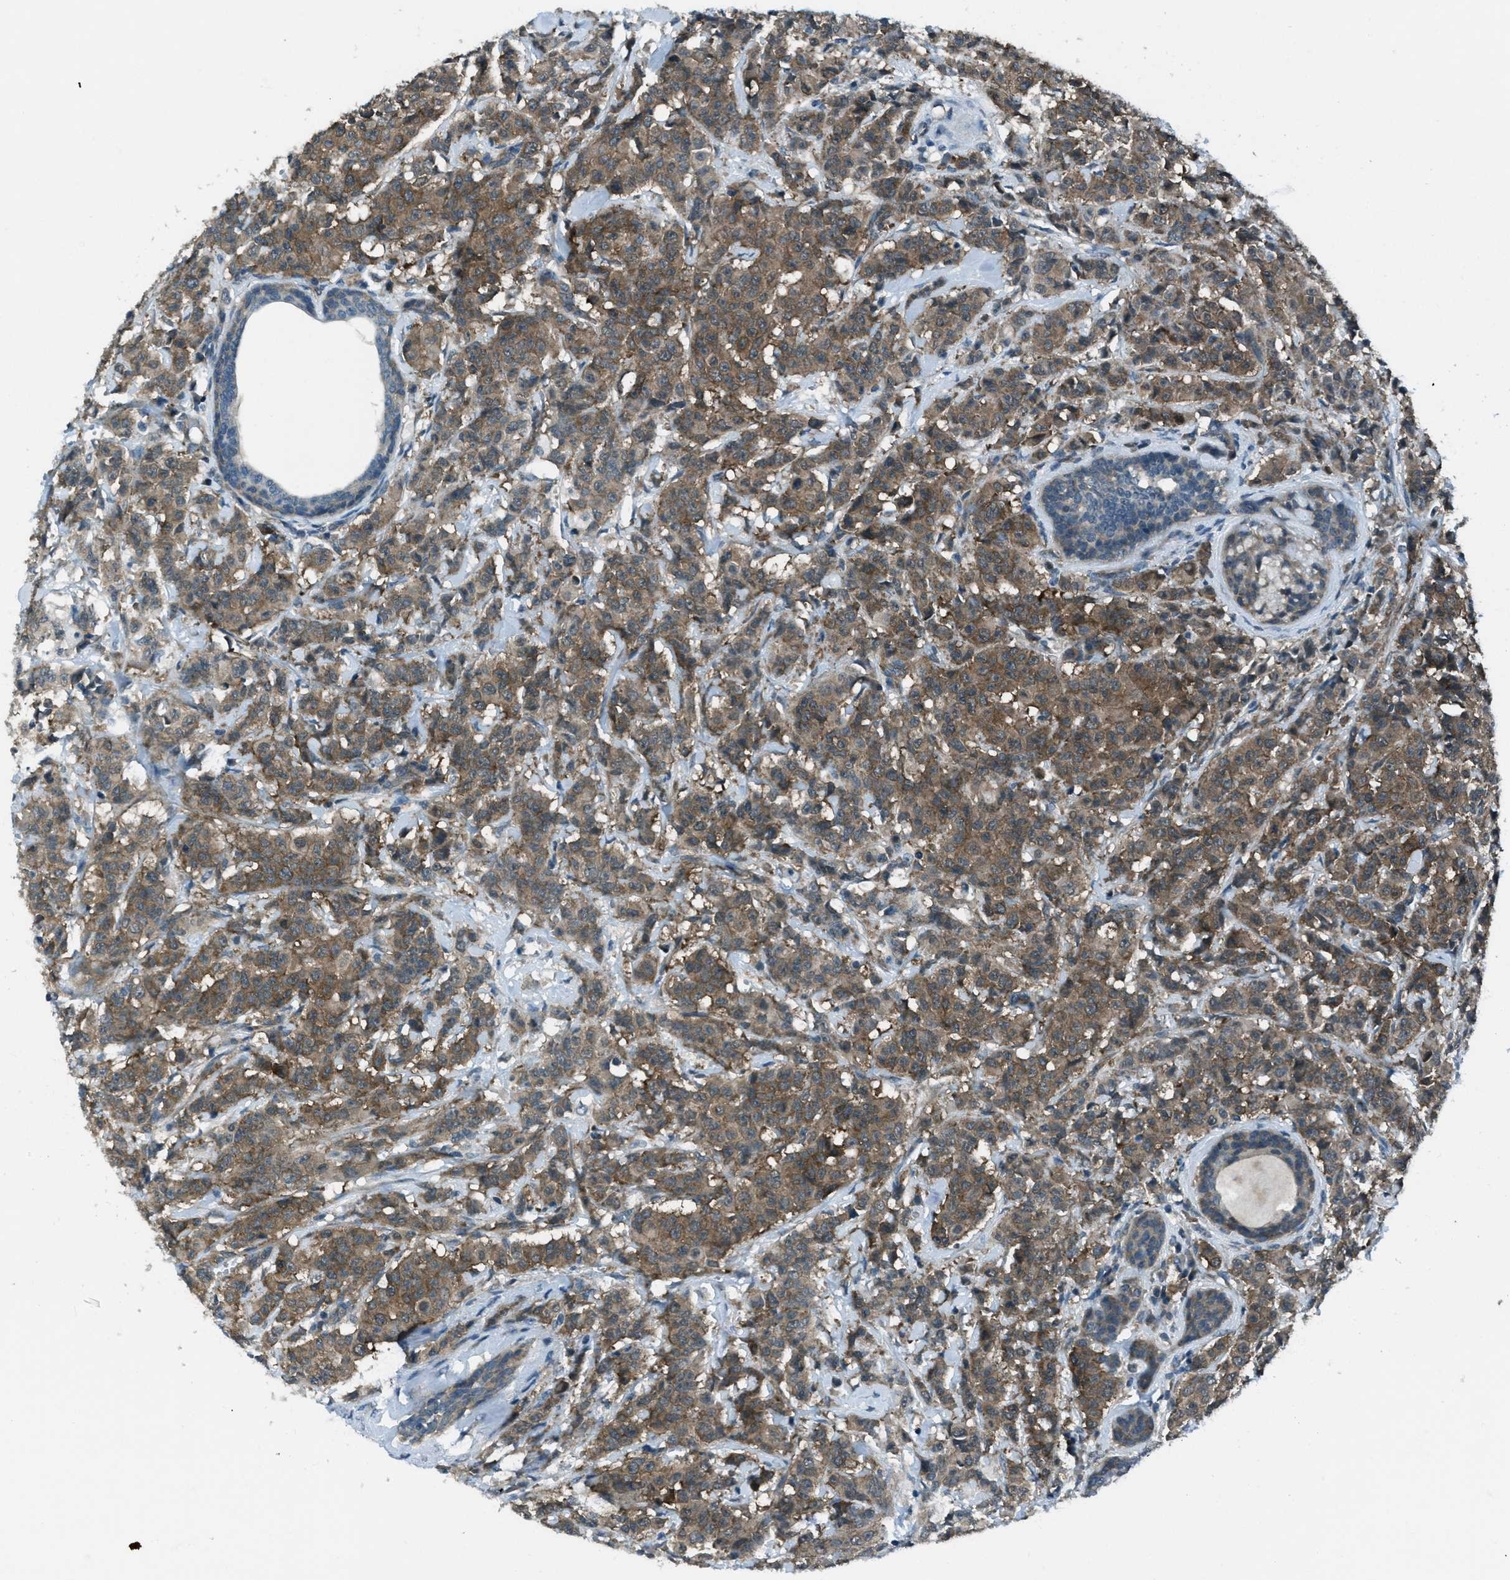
{"staining": {"intensity": "moderate", "quantity": ">75%", "location": "cytoplasmic/membranous"}, "tissue": "breast cancer", "cell_type": "Tumor cells", "image_type": "cancer", "snomed": [{"axis": "morphology", "description": "Normal tissue, NOS"}, {"axis": "morphology", "description": "Duct carcinoma"}, {"axis": "topography", "description": "Breast"}], "caption": "Immunohistochemical staining of human breast cancer (intraductal carcinoma) displays medium levels of moderate cytoplasmic/membranous protein expression in about >75% of tumor cells.", "gene": "ASAP2", "patient": {"sex": "female", "age": 40}}